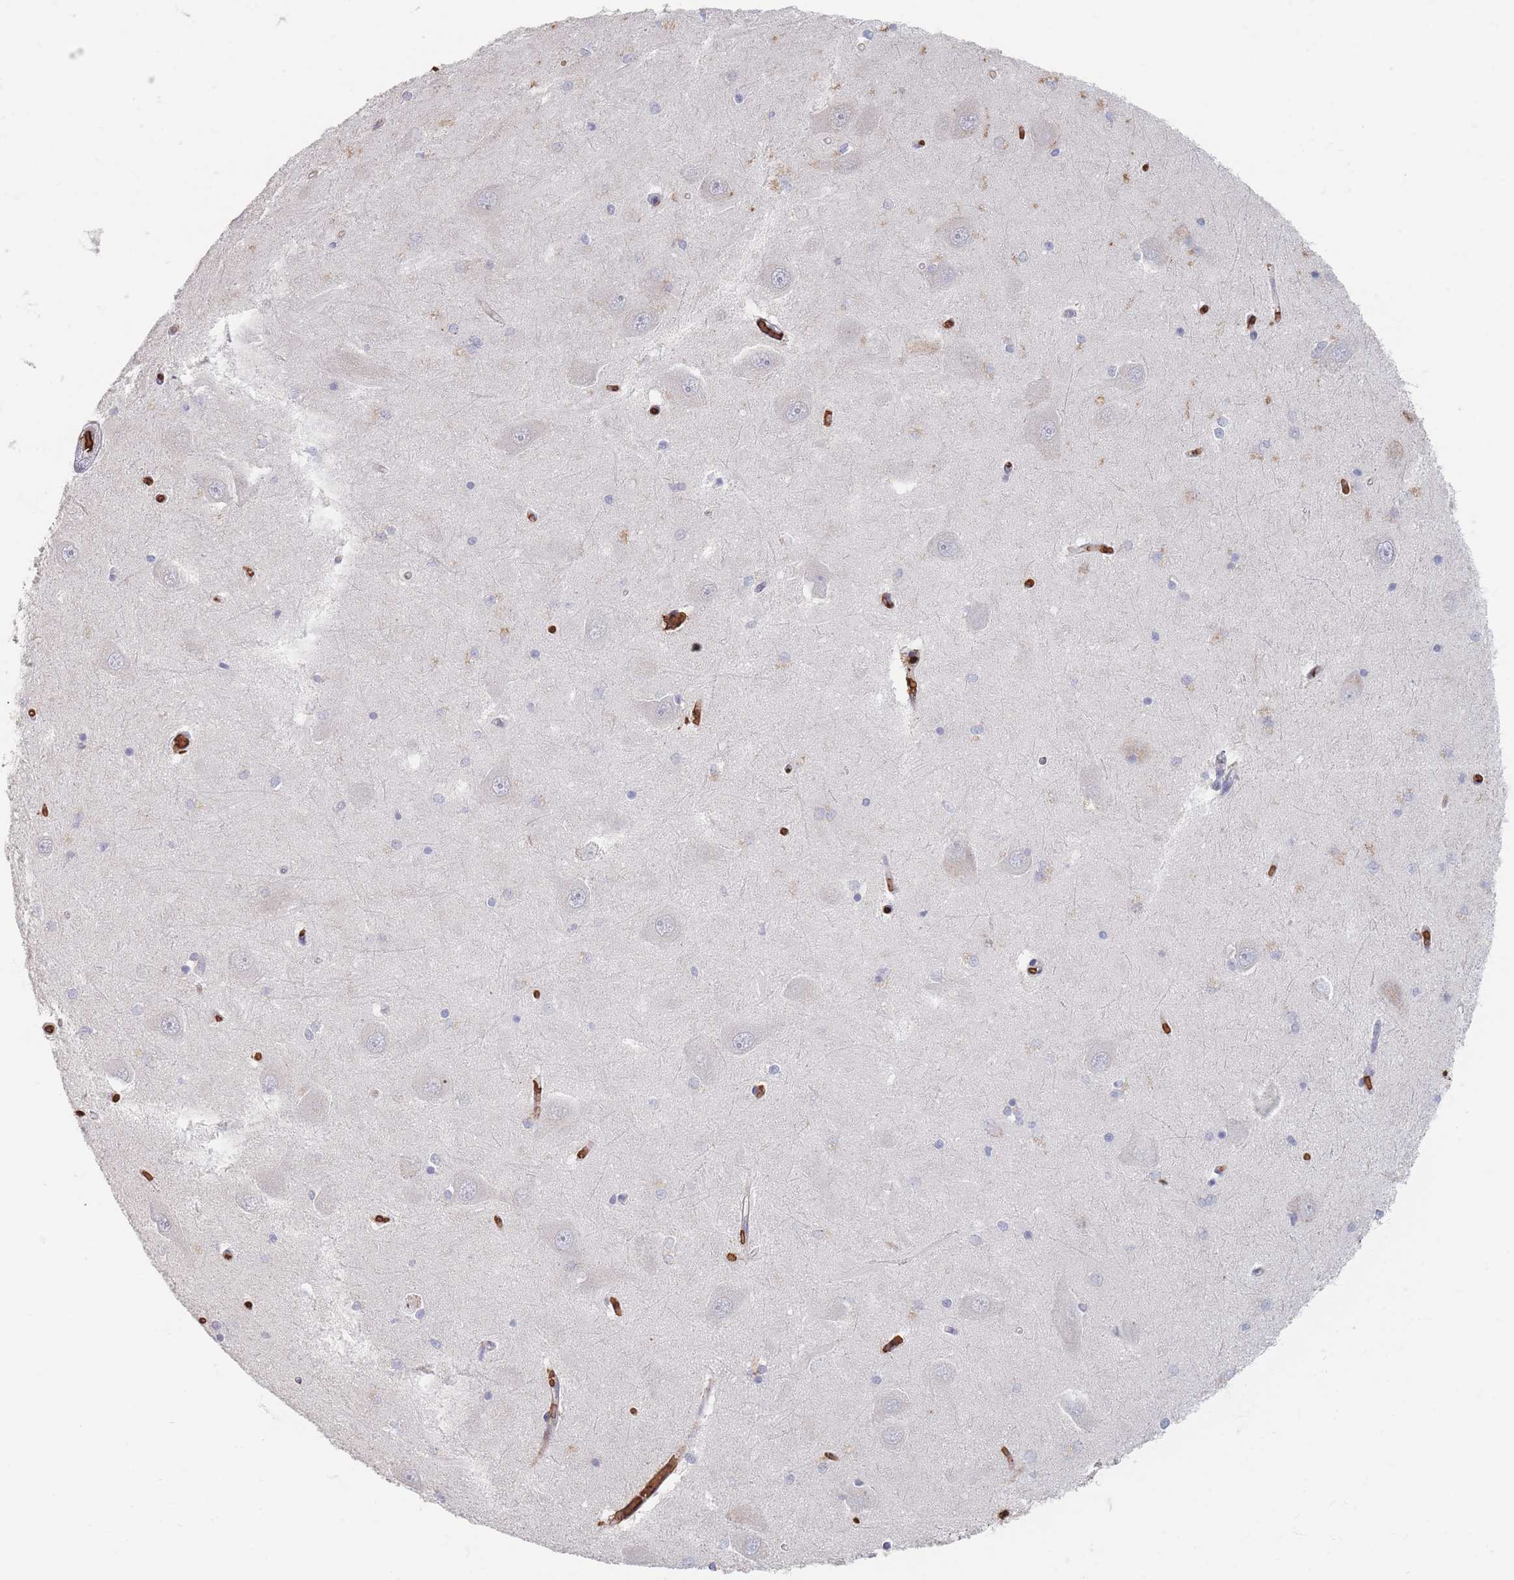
{"staining": {"intensity": "negative", "quantity": "none", "location": "none"}, "tissue": "hippocampus", "cell_type": "Glial cells", "image_type": "normal", "snomed": [{"axis": "morphology", "description": "Normal tissue, NOS"}, {"axis": "topography", "description": "Hippocampus"}], "caption": "Immunohistochemistry (IHC) micrograph of normal human hippocampus stained for a protein (brown), which demonstrates no expression in glial cells.", "gene": "SLC2A6", "patient": {"sex": "male", "age": 45}}